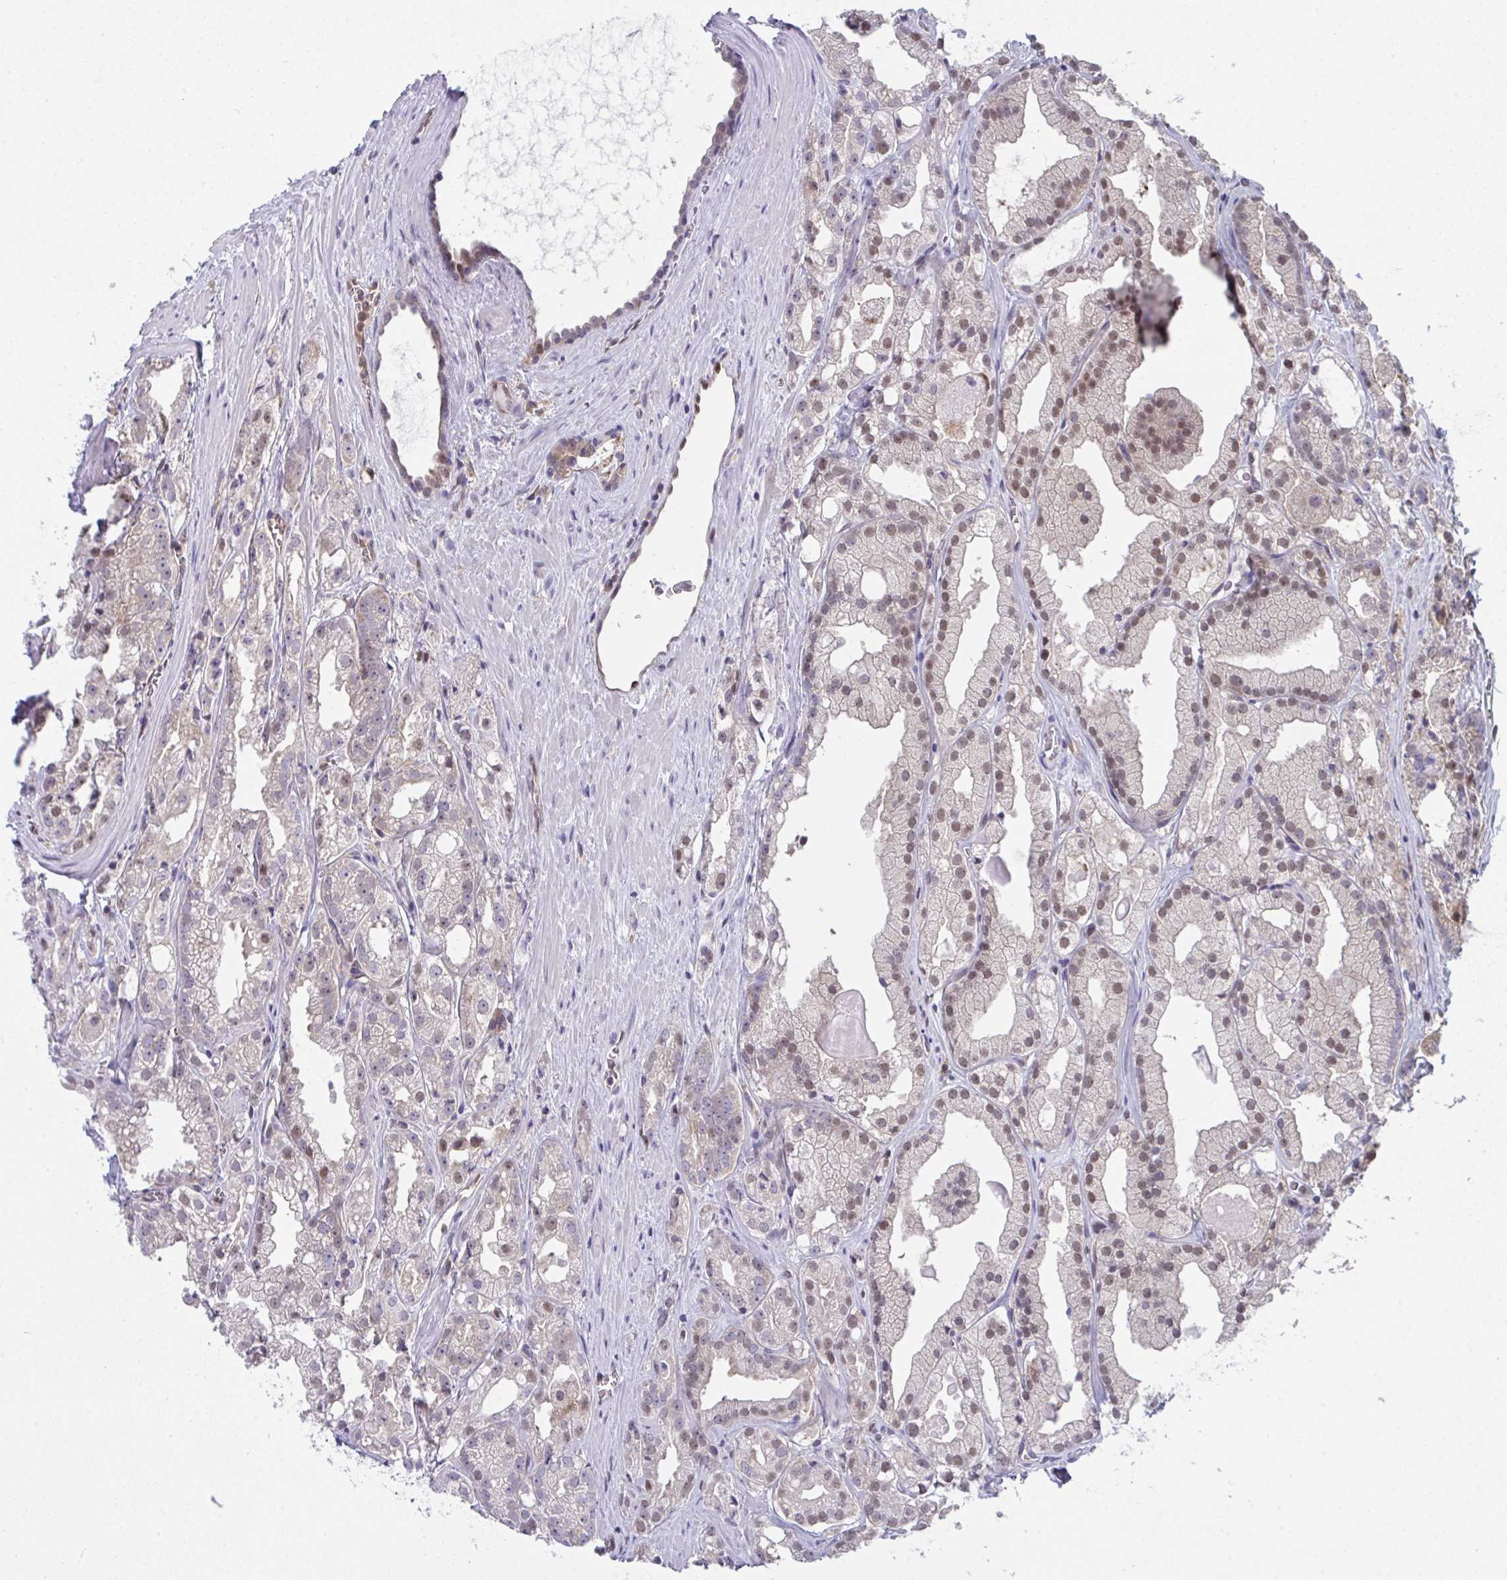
{"staining": {"intensity": "moderate", "quantity": "25%-75%", "location": "nuclear"}, "tissue": "prostate cancer", "cell_type": "Tumor cells", "image_type": "cancer", "snomed": [{"axis": "morphology", "description": "Adenocarcinoma, High grade"}, {"axis": "topography", "description": "Prostate"}], "caption": "Protein analysis of prostate cancer (high-grade adenocarcinoma) tissue demonstrates moderate nuclear expression in approximately 25%-75% of tumor cells. (DAB (3,3'-diaminobenzidine) = brown stain, brightfield microscopy at high magnification).", "gene": "ALDH16A1", "patient": {"sex": "male", "age": 68}}